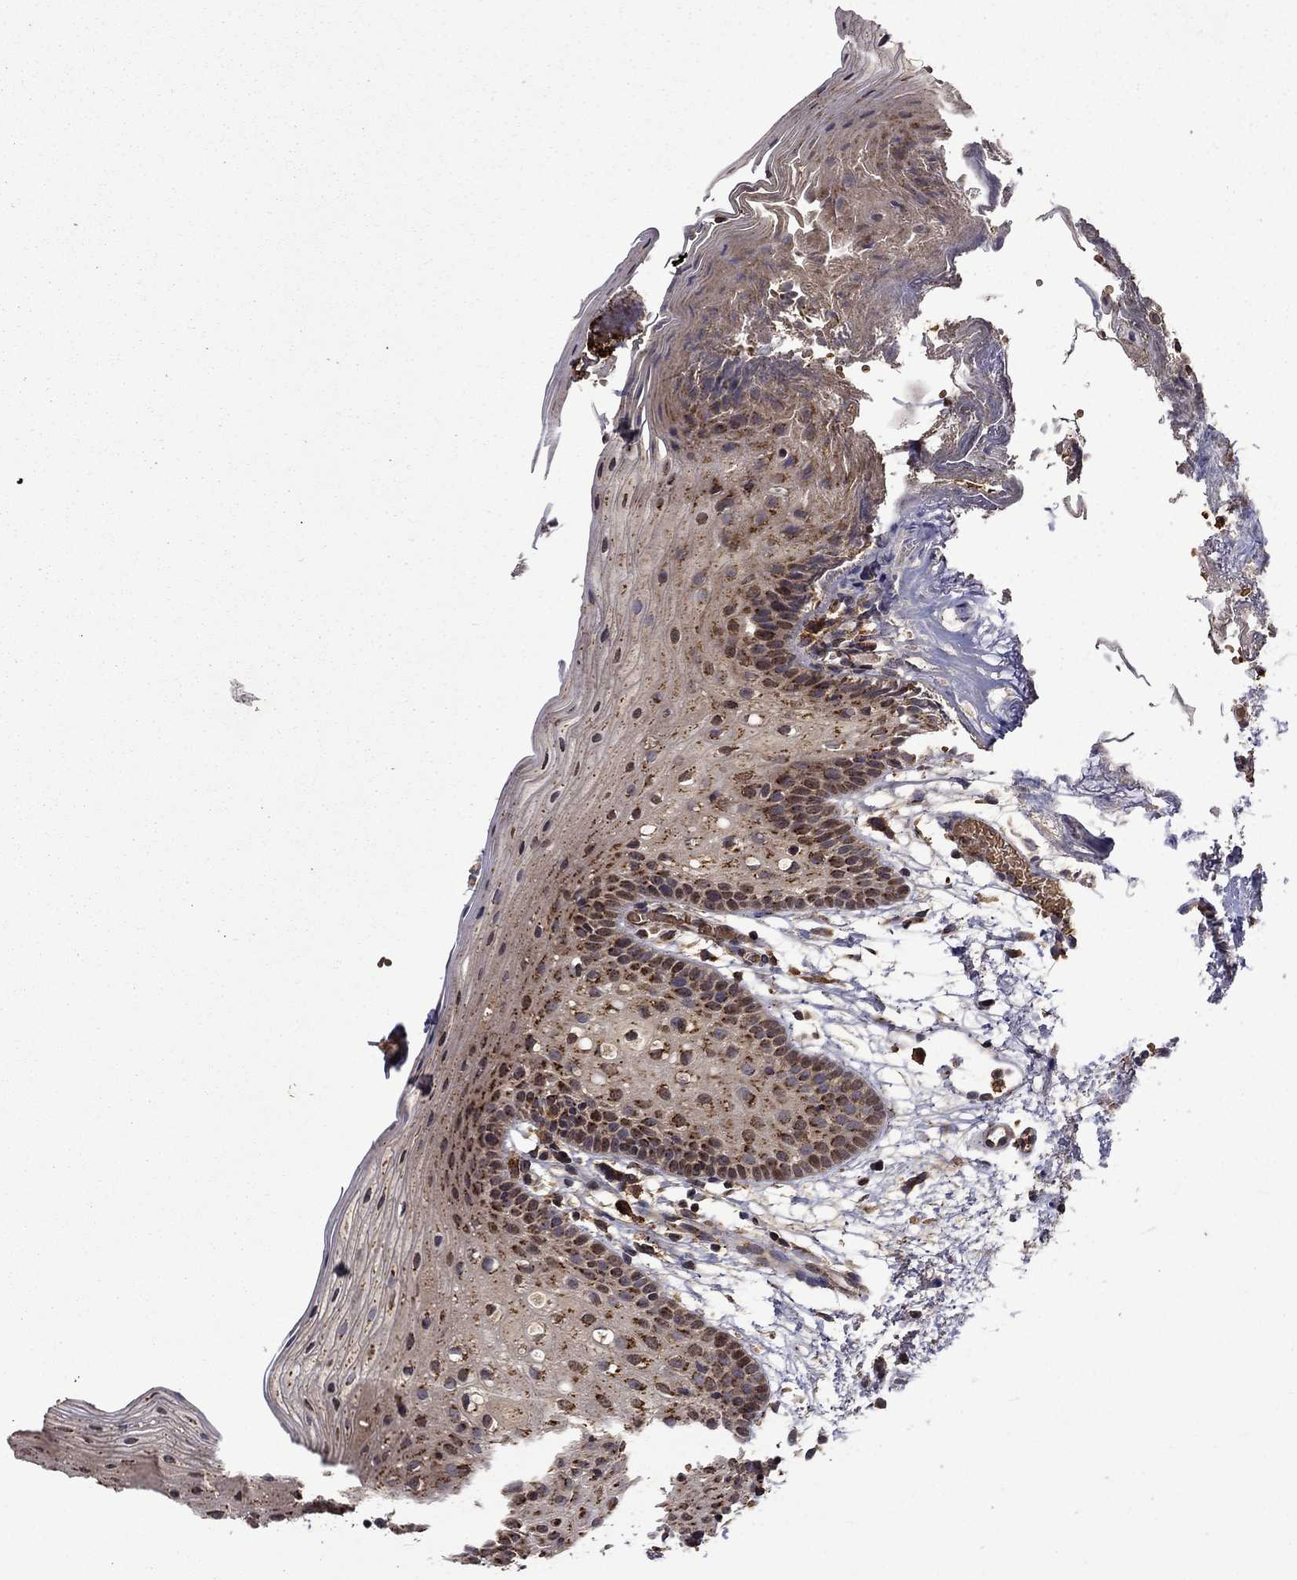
{"staining": {"intensity": "strong", "quantity": "25%-75%", "location": "cytoplasmic/membranous"}, "tissue": "oral mucosa", "cell_type": "Squamous epithelial cells", "image_type": "normal", "snomed": [{"axis": "morphology", "description": "Normal tissue, NOS"}, {"axis": "topography", "description": "Oral tissue"}, {"axis": "topography", "description": "Tounge, NOS"}], "caption": "Squamous epithelial cells demonstrate strong cytoplasmic/membranous expression in about 25%-75% of cells in normal oral mucosa. Using DAB (brown) and hematoxylin (blue) stains, captured at high magnification using brightfield microscopy.", "gene": "ITM2B", "patient": {"sex": "female", "age": 83}}